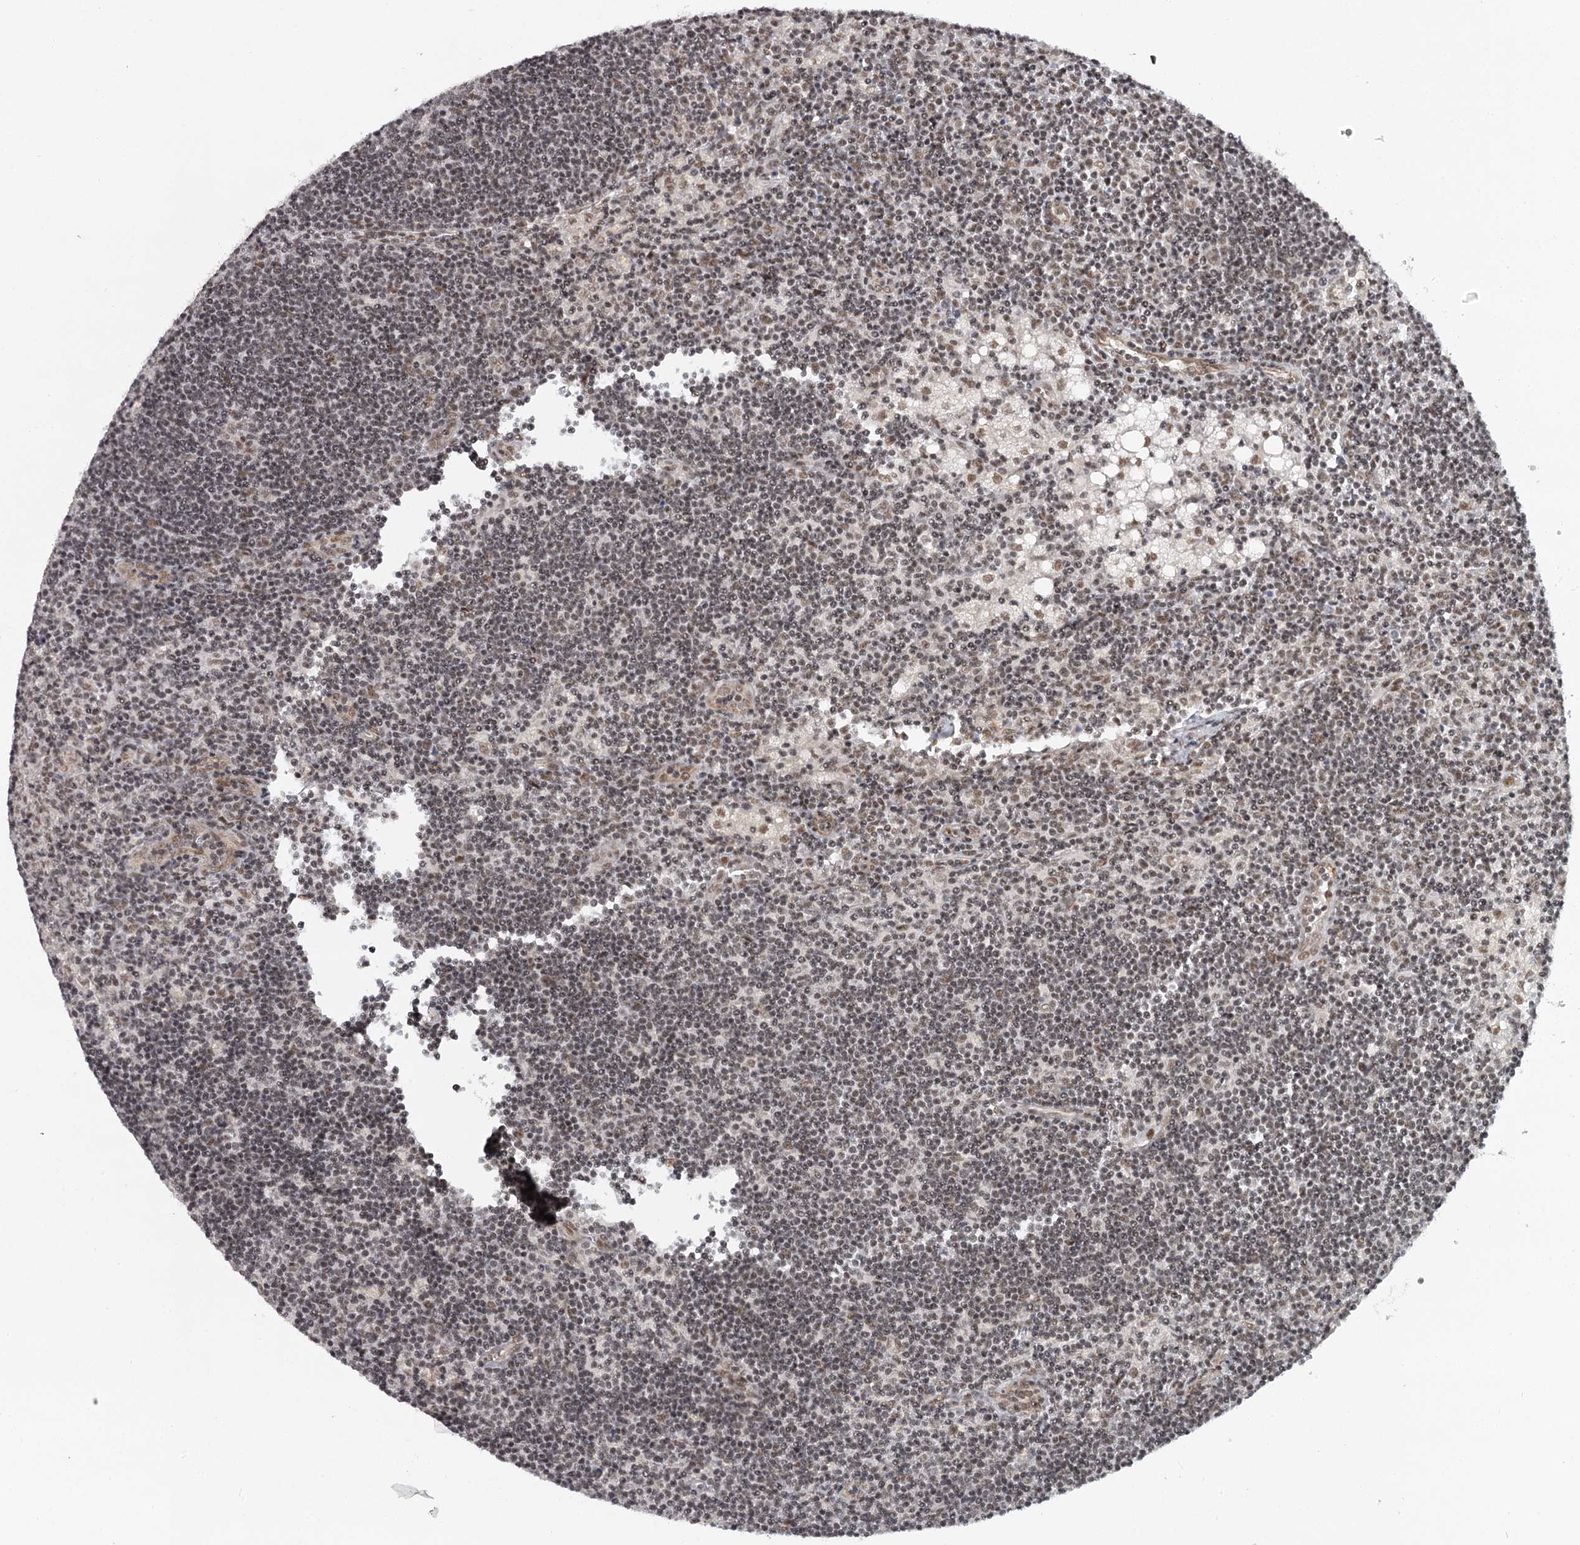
{"staining": {"intensity": "weak", "quantity": ">75%", "location": "nuclear"}, "tissue": "lymph node", "cell_type": "Germinal center cells", "image_type": "normal", "snomed": [{"axis": "morphology", "description": "Normal tissue, NOS"}, {"axis": "topography", "description": "Lymph node"}], "caption": "Immunohistochemistry (IHC) histopathology image of unremarkable human lymph node stained for a protein (brown), which displays low levels of weak nuclear expression in about >75% of germinal center cells.", "gene": "FAM13C", "patient": {"sex": "male", "age": 24}}